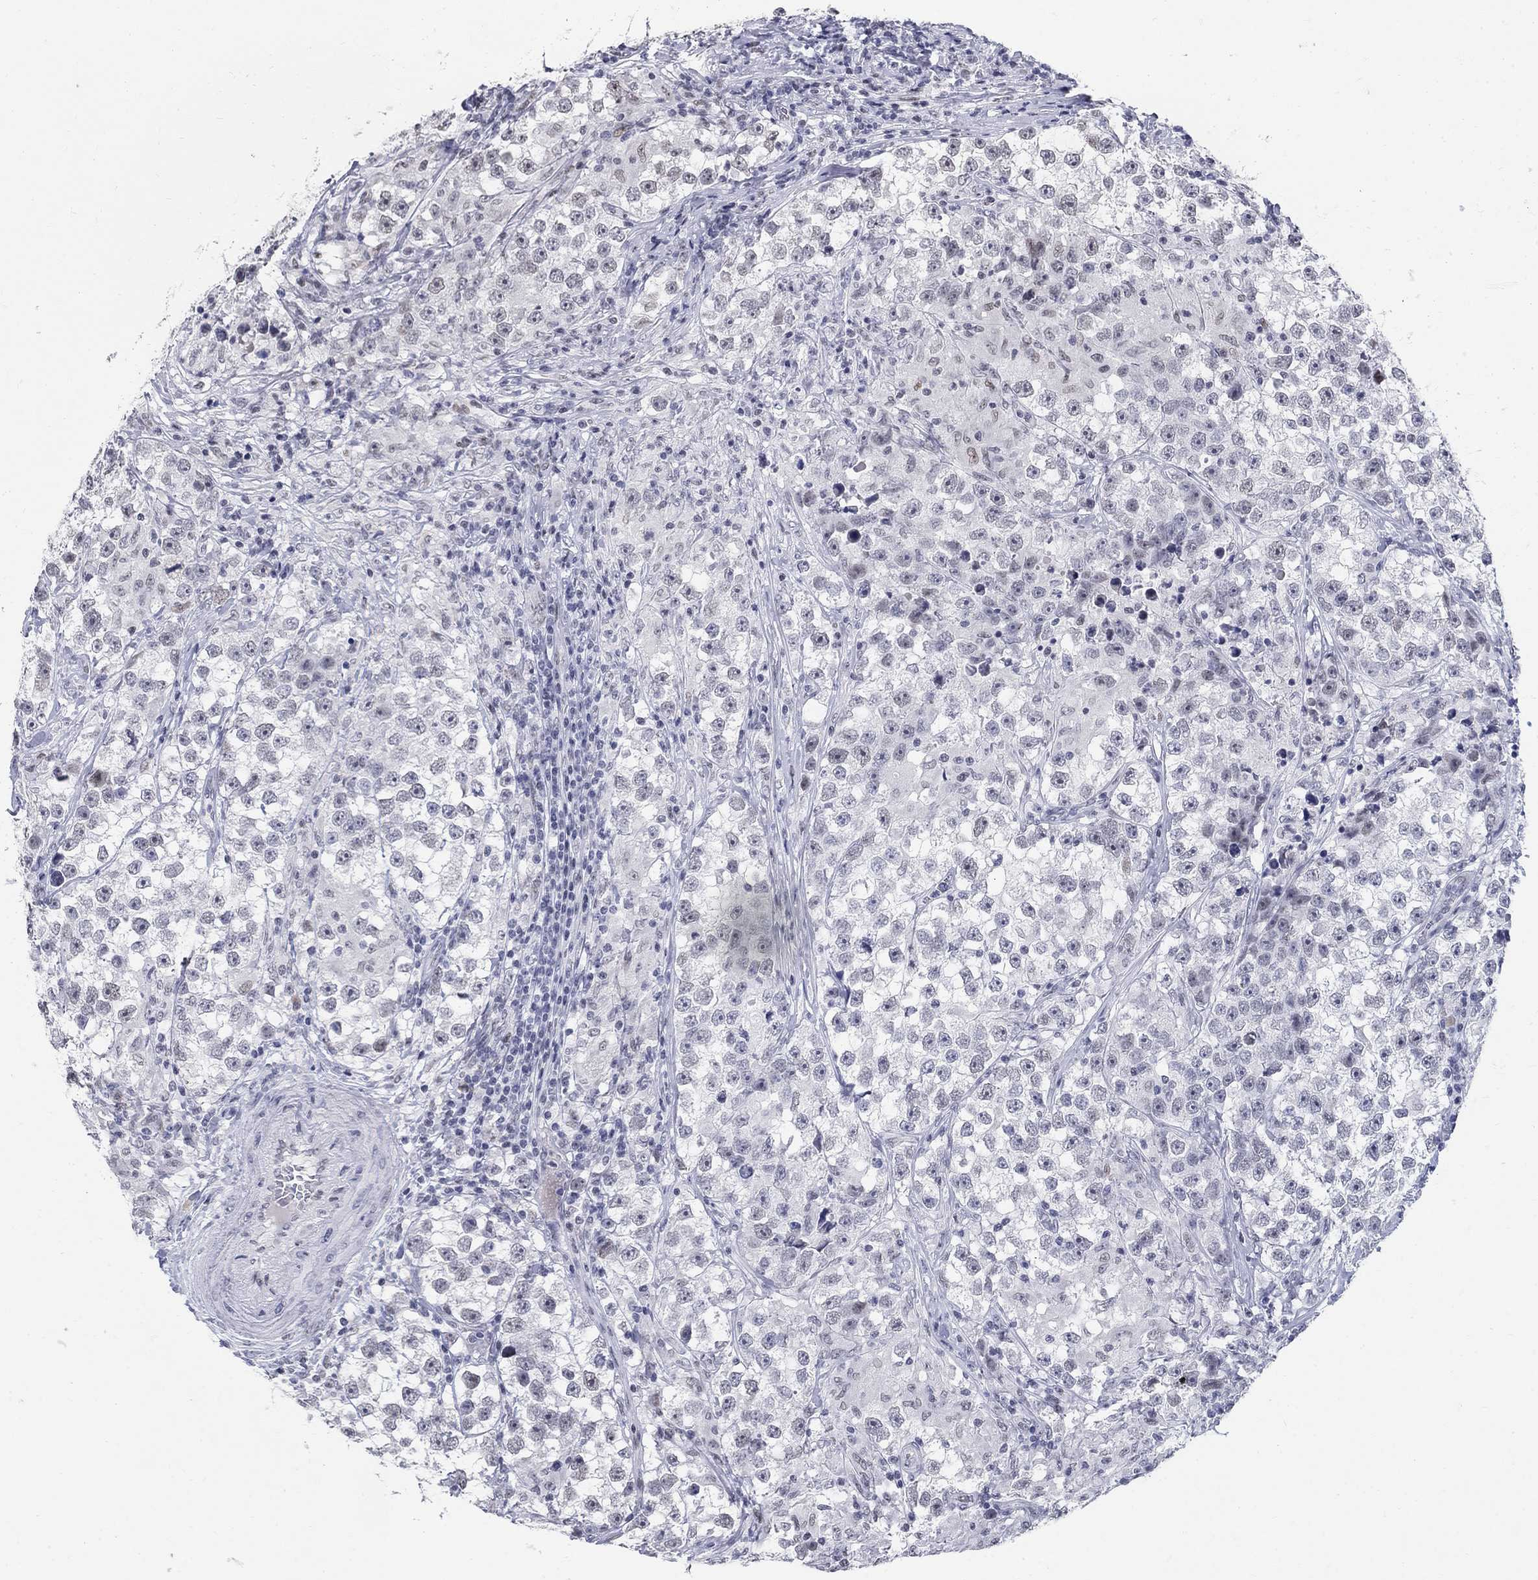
{"staining": {"intensity": "negative", "quantity": "none", "location": "none"}, "tissue": "testis cancer", "cell_type": "Tumor cells", "image_type": "cancer", "snomed": [{"axis": "morphology", "description": "Seminoma, NOS"}, {"axis": "topography", "description": "Testis"}], "caption": "Tumor cells are negative for protein expression in human testis seminoma.", "gene": "BHLHE22", "patient": {"sex": "male", "age": 46}}